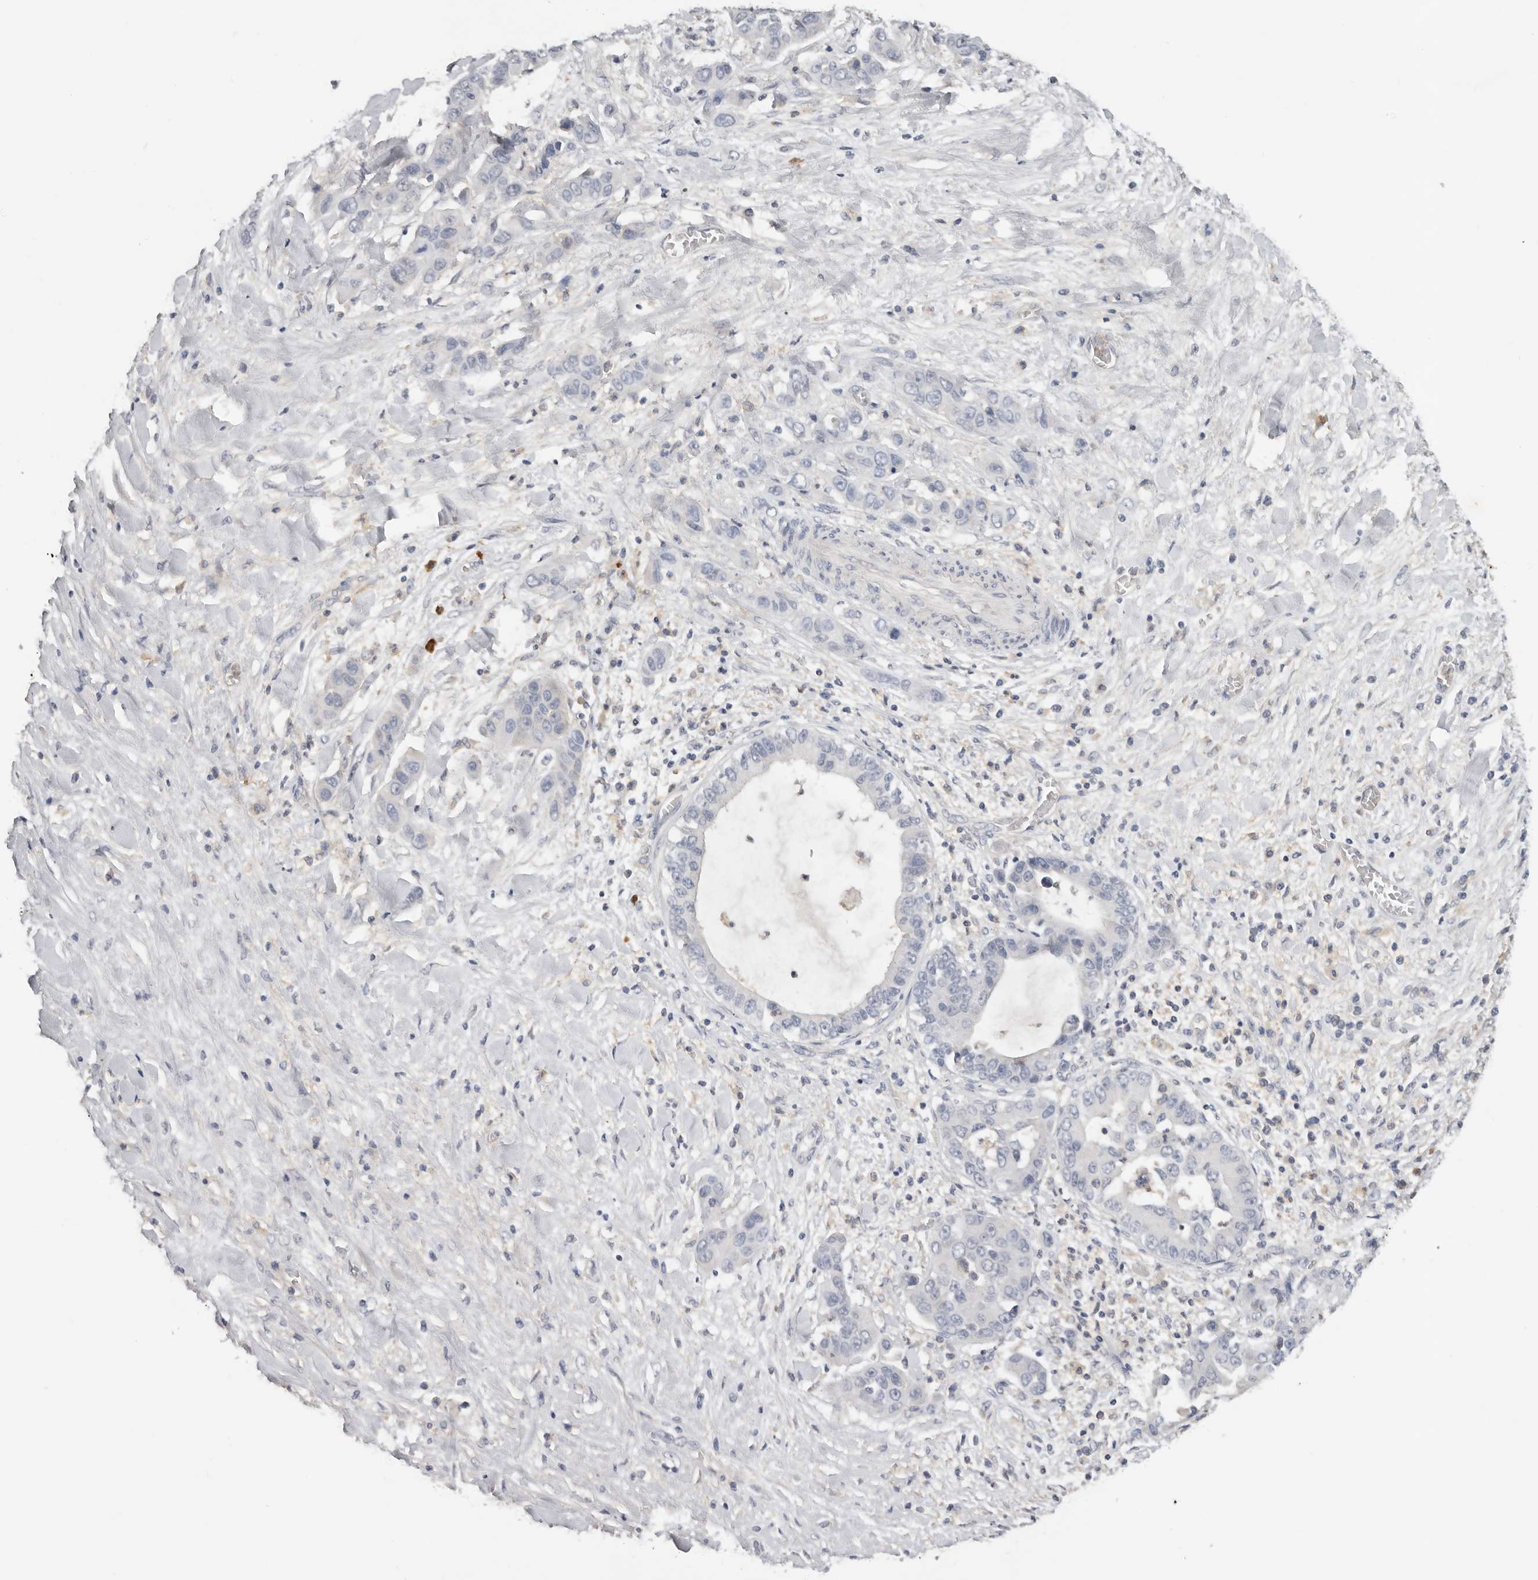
{"staining": {"intensity": "negative", "quantity": "none", "location": "none"}, "tissue": "liver cancer", "cell_type": "Tumor cells", "image_type": "cancer", "snomed": [{"axis": "morphology", "description": "Cholangiocarcinoma"}, {"axis": "topography", "description": "Liver"}], "caption": "Protein analysis of cholangiocarcinoma (liver) demonstrates no significant staining in tumor cells.", "gene": "WDTC1", "patient": {"sex": "female", "age": 52}}